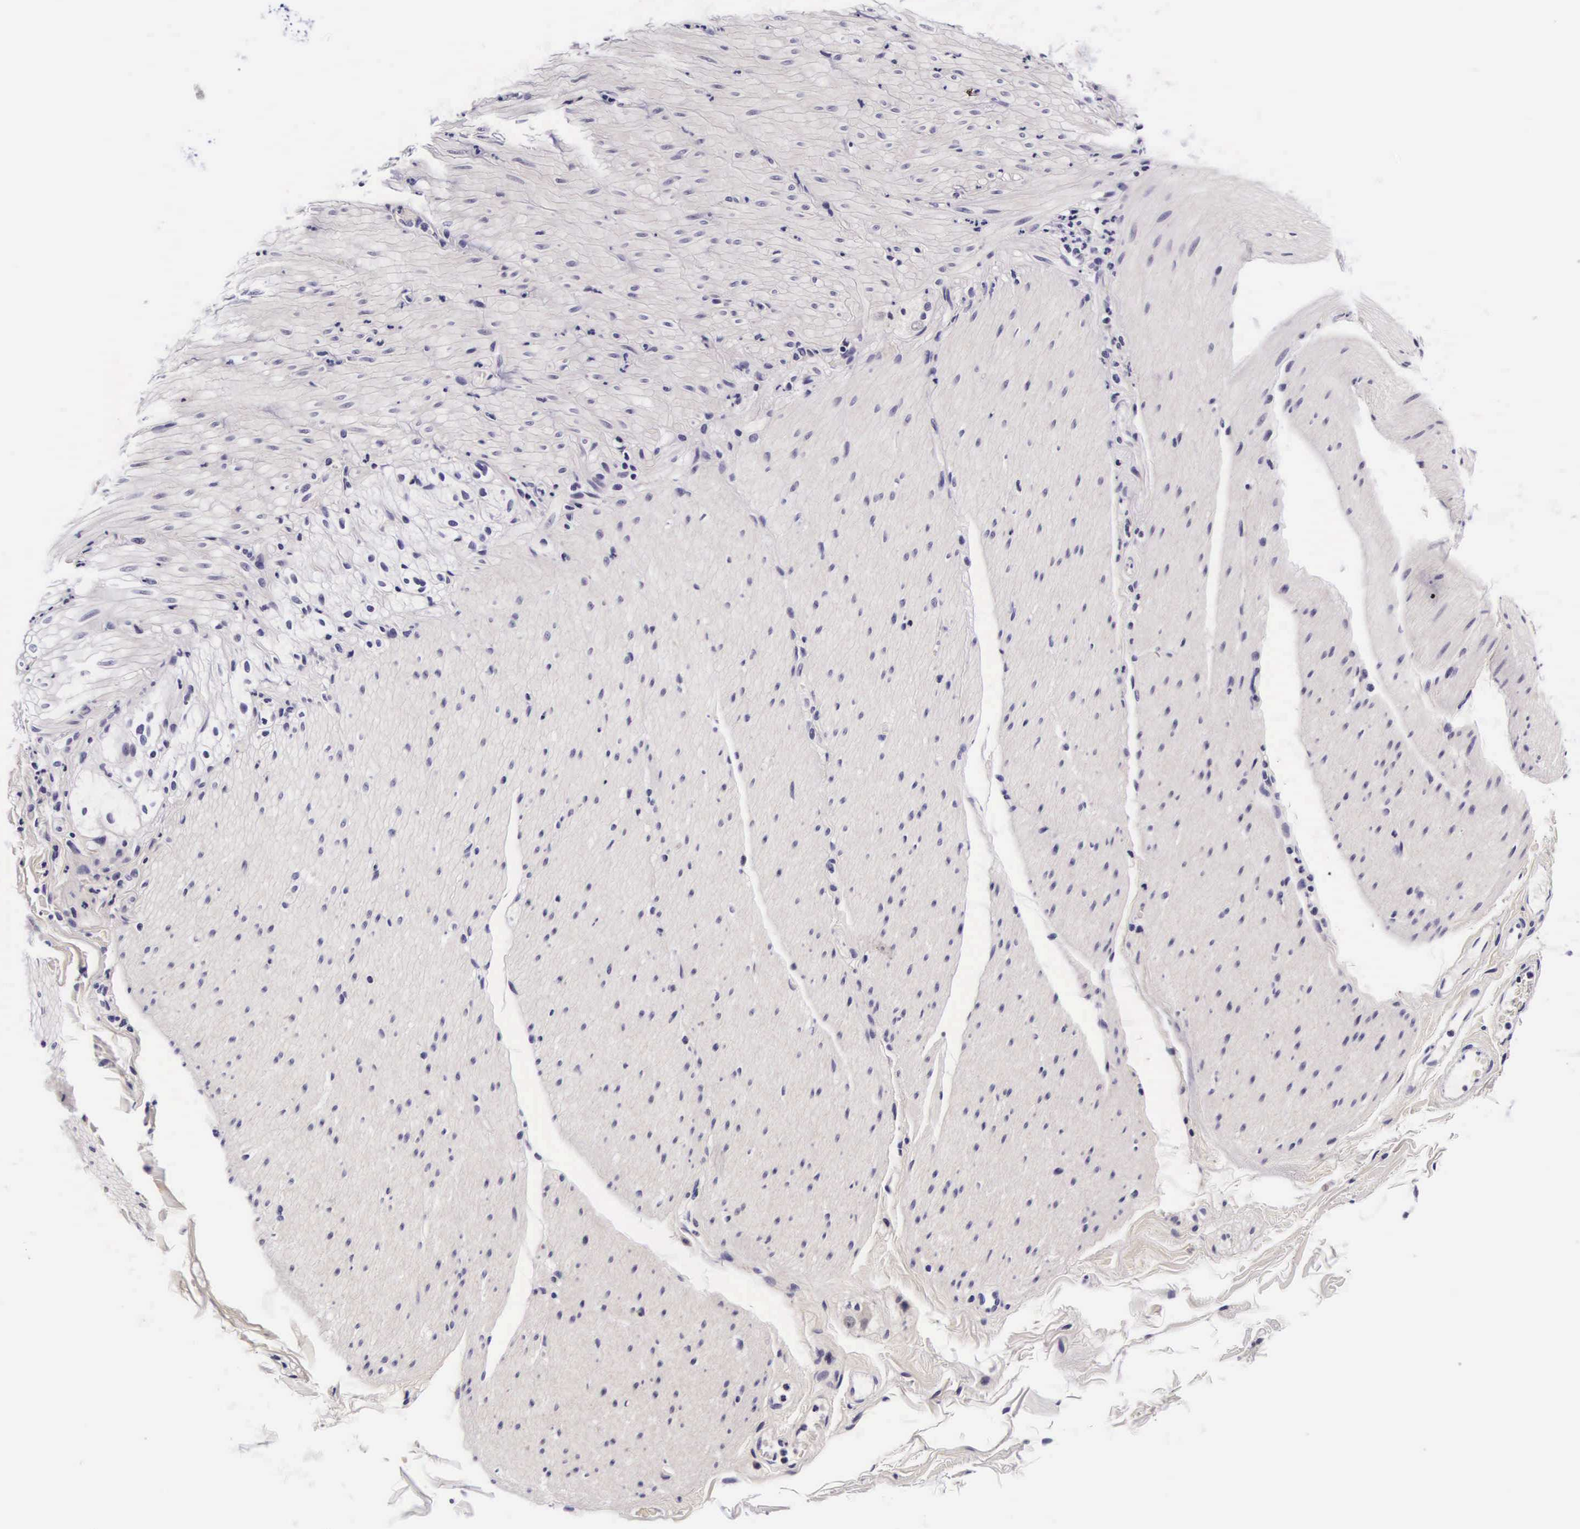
{"staining": {"intensity": "negative", "quantity": "none", "location": "none"}, "tissue": "smooth muscle", "cell_type": "Smooth muscle cells", "image_type": "normal", "snomed": [{"axis": "morphology", "description": "Normal tissue, NOS"}, {"axis": "topography", "description": "Duodenum"}], "caption": "Immunohistochemical staining of normal human smooth muscle shows no significant staining in smooth muscle cells. (Stains: DAB immunohistochemistry with hematoxylin counter stain, Microscopy: brightfield microscopy at high magnification).", "gene": "PHETA2", "patient": {"sex": "male", "age": 63}}